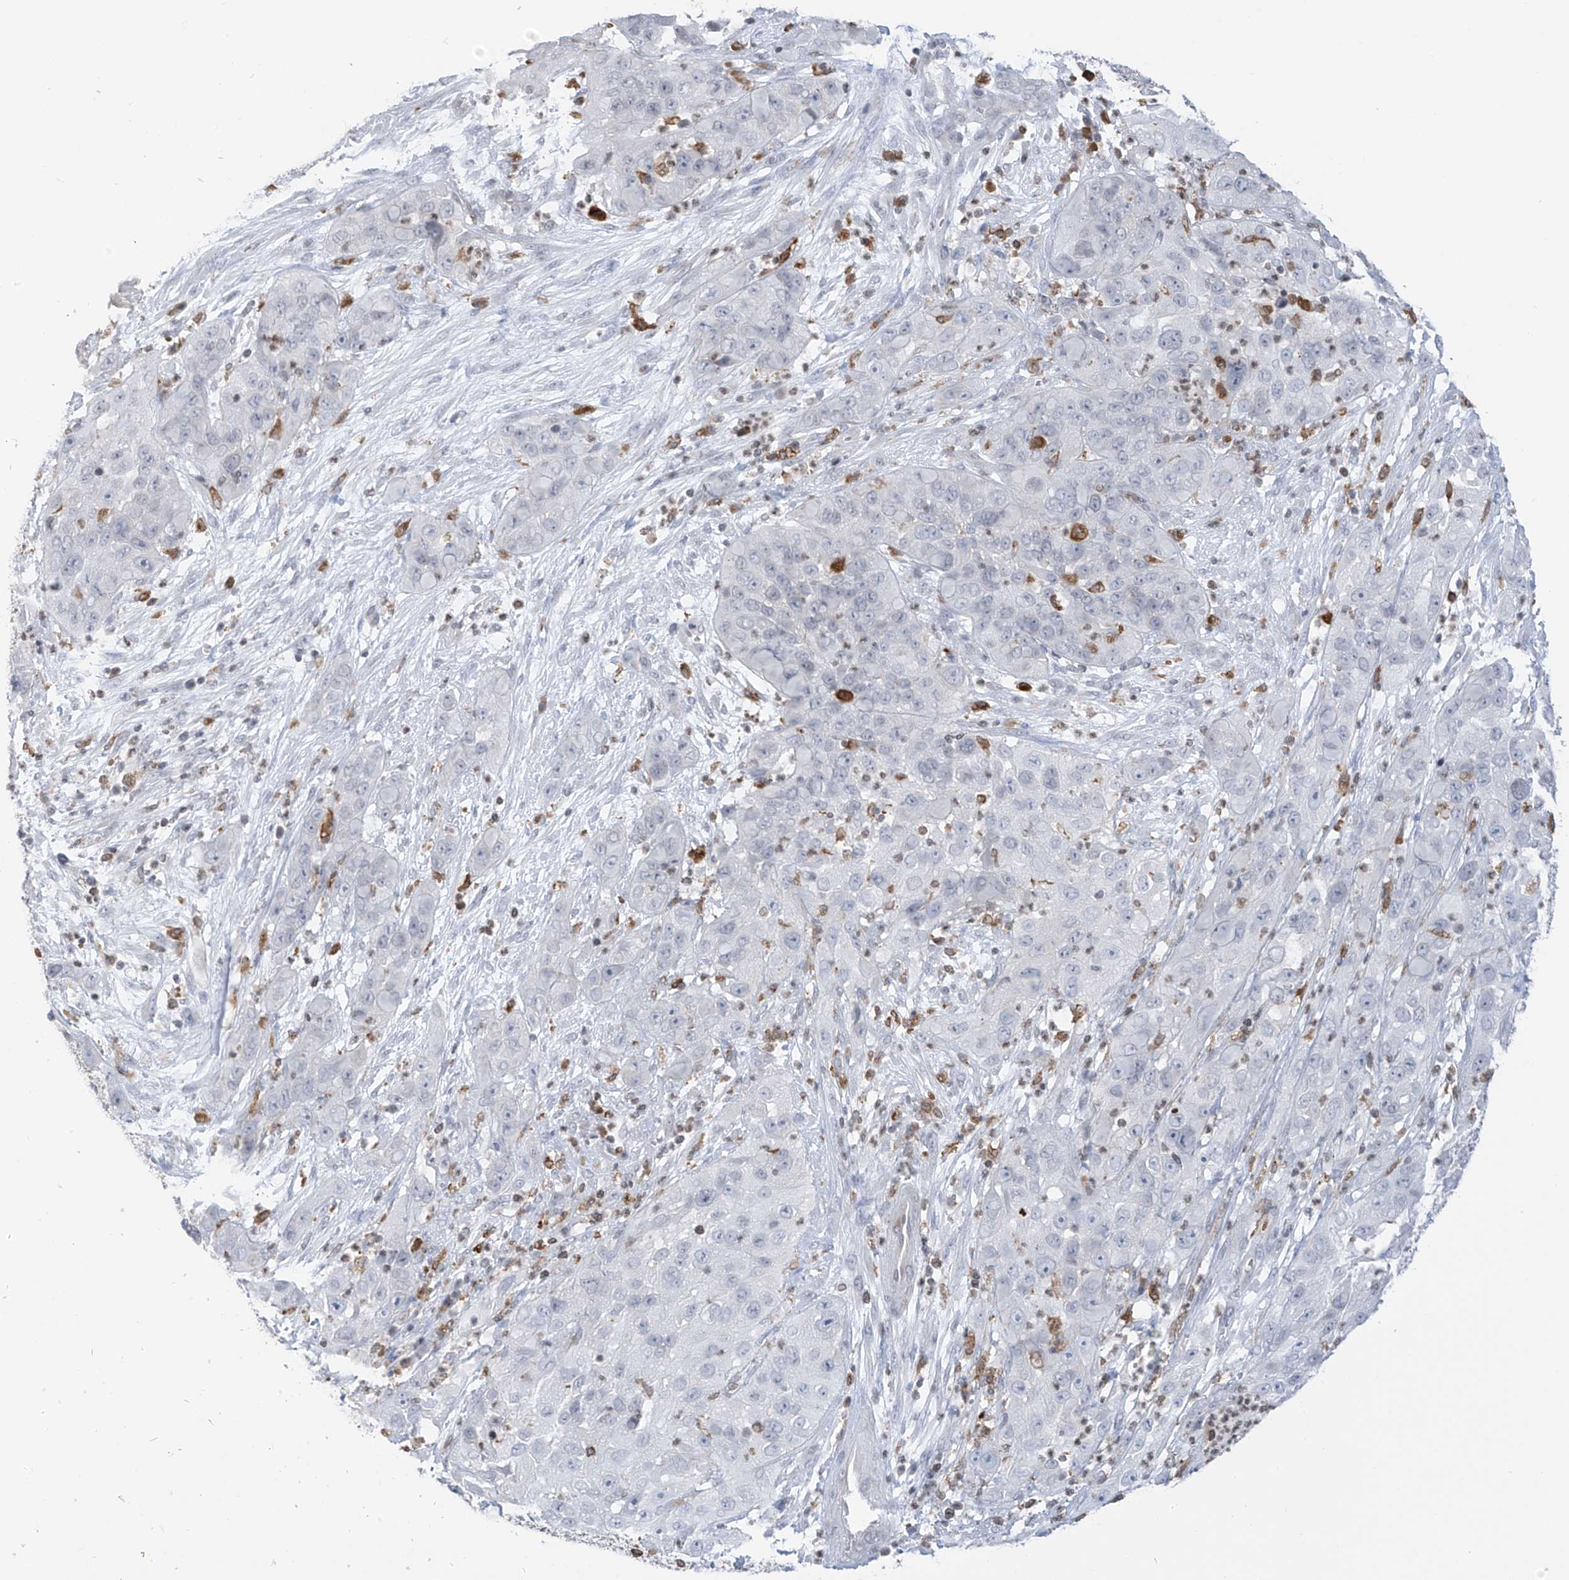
{"staining": {"intensity": "negative", "quantity": "none", "location": "none"}, "tissue": "cervical cancer", "cell_type": "Tumor cells", "image_type": "cancer", "snomed": [{"axis": "morphology", "description": "Squamous cell carcinoma, NOS"}, {"axis": "topography", "description": "Cervix"}], "caption": "There is no significant staining in tumor cells of cervical squamous cell carcinoma.", "gene": "TBXAS1", "patient": {"sex": "female", "age": 32}}